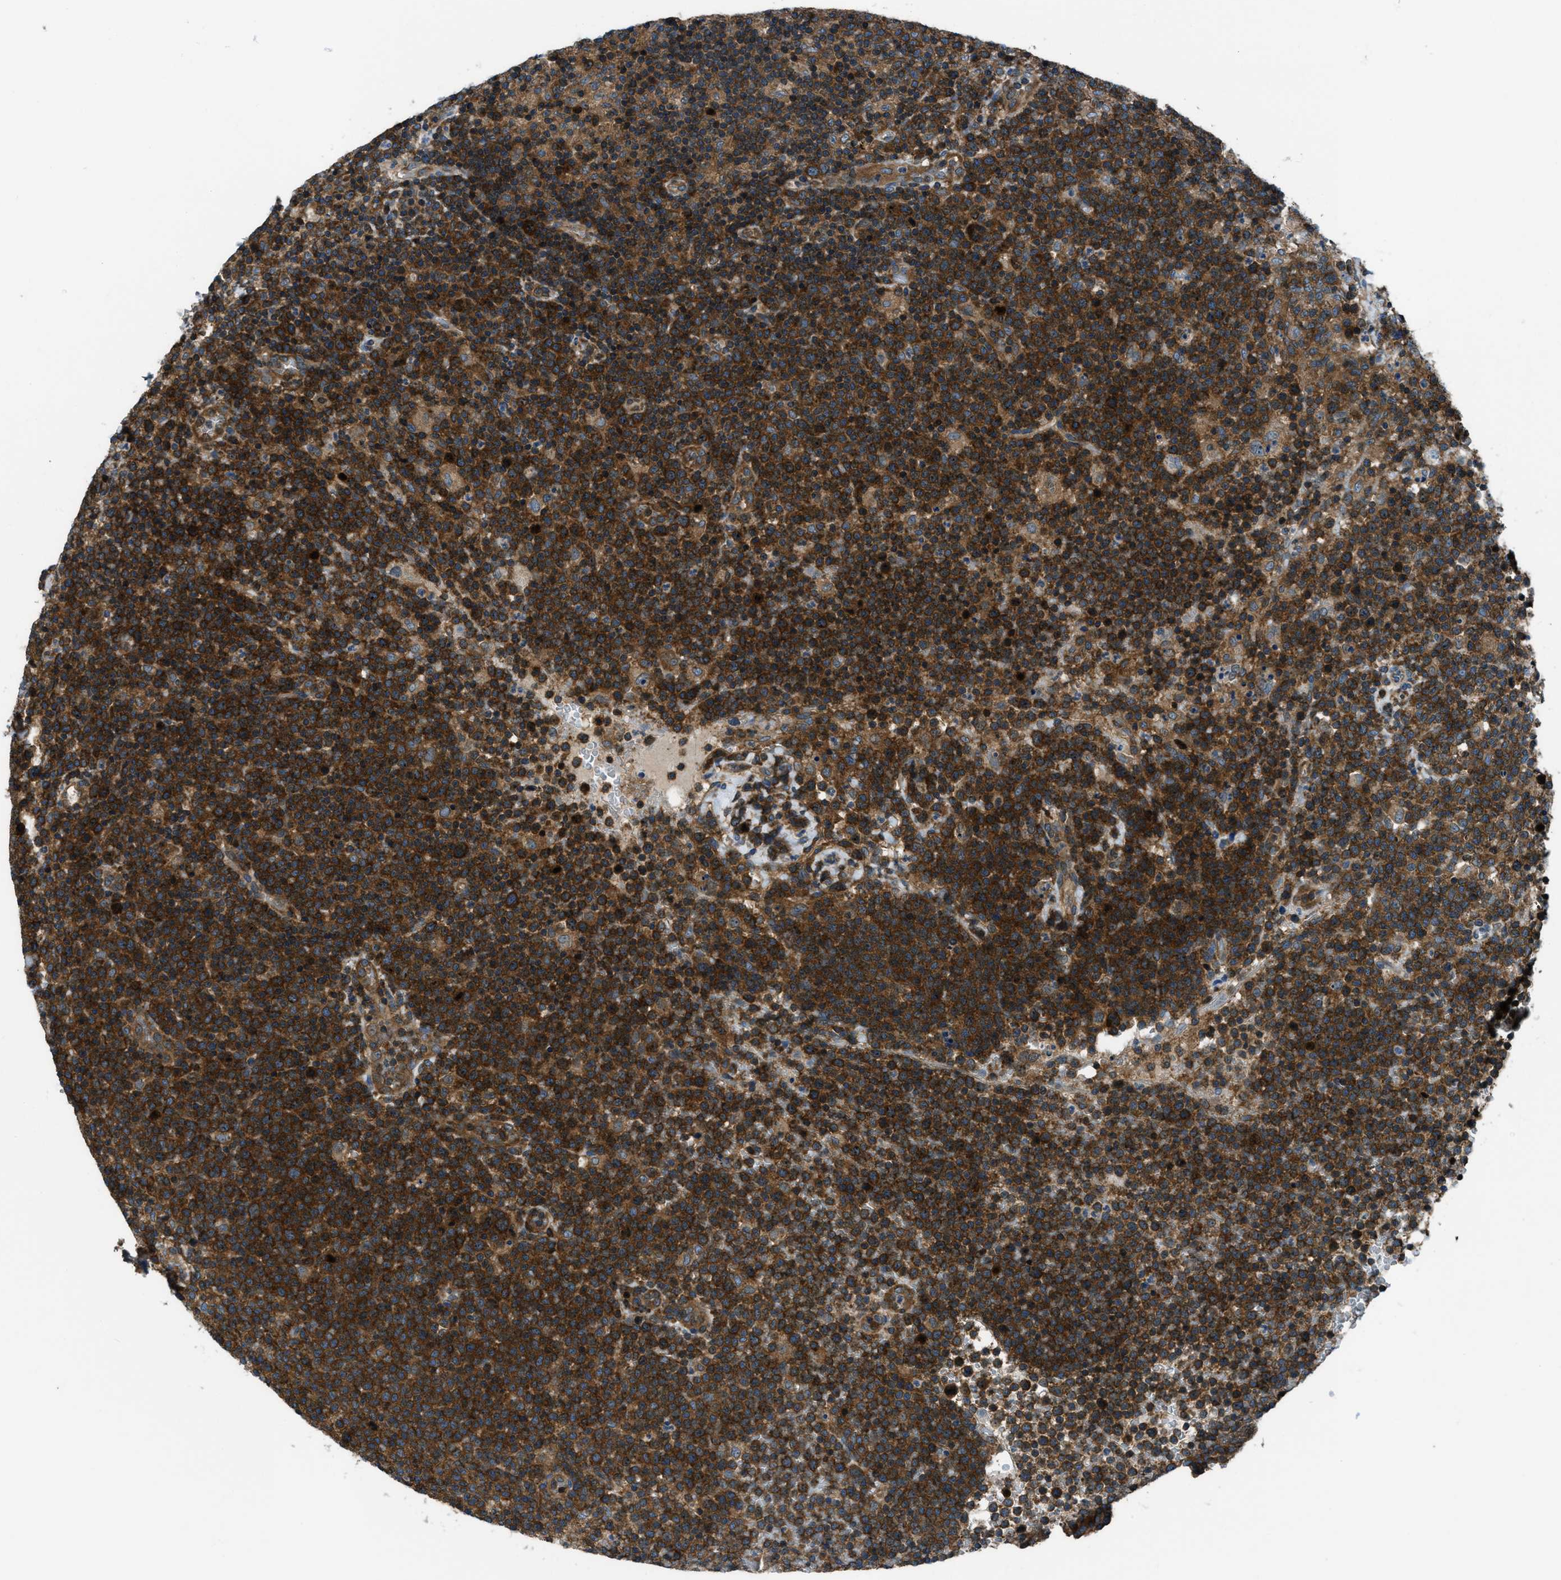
{"staining": {"intensity": "strong", "quantity": ">75%", "location": "cytoplasmic/membranous"}, "tissue": "lymphoma", "cell_type": "Tumor cells", "image_type": "cancer", "snomed": [{"axis": "morphology", "description": "Malignant lymphoma, non-Hodgkin's type, High grade"}, {"axis": "topography", "description": "Lymph node"}], "caption": "An immunohistochemistry (IHC) photomicrograph of neoplastic tissue is shown. Protein staining in brown highlights strong cytoplasmic/membranous positivity in lymphoma within tumor cells.", "gene": "ARFGAP2", "patient": {"sex": "male", "age": 61}}